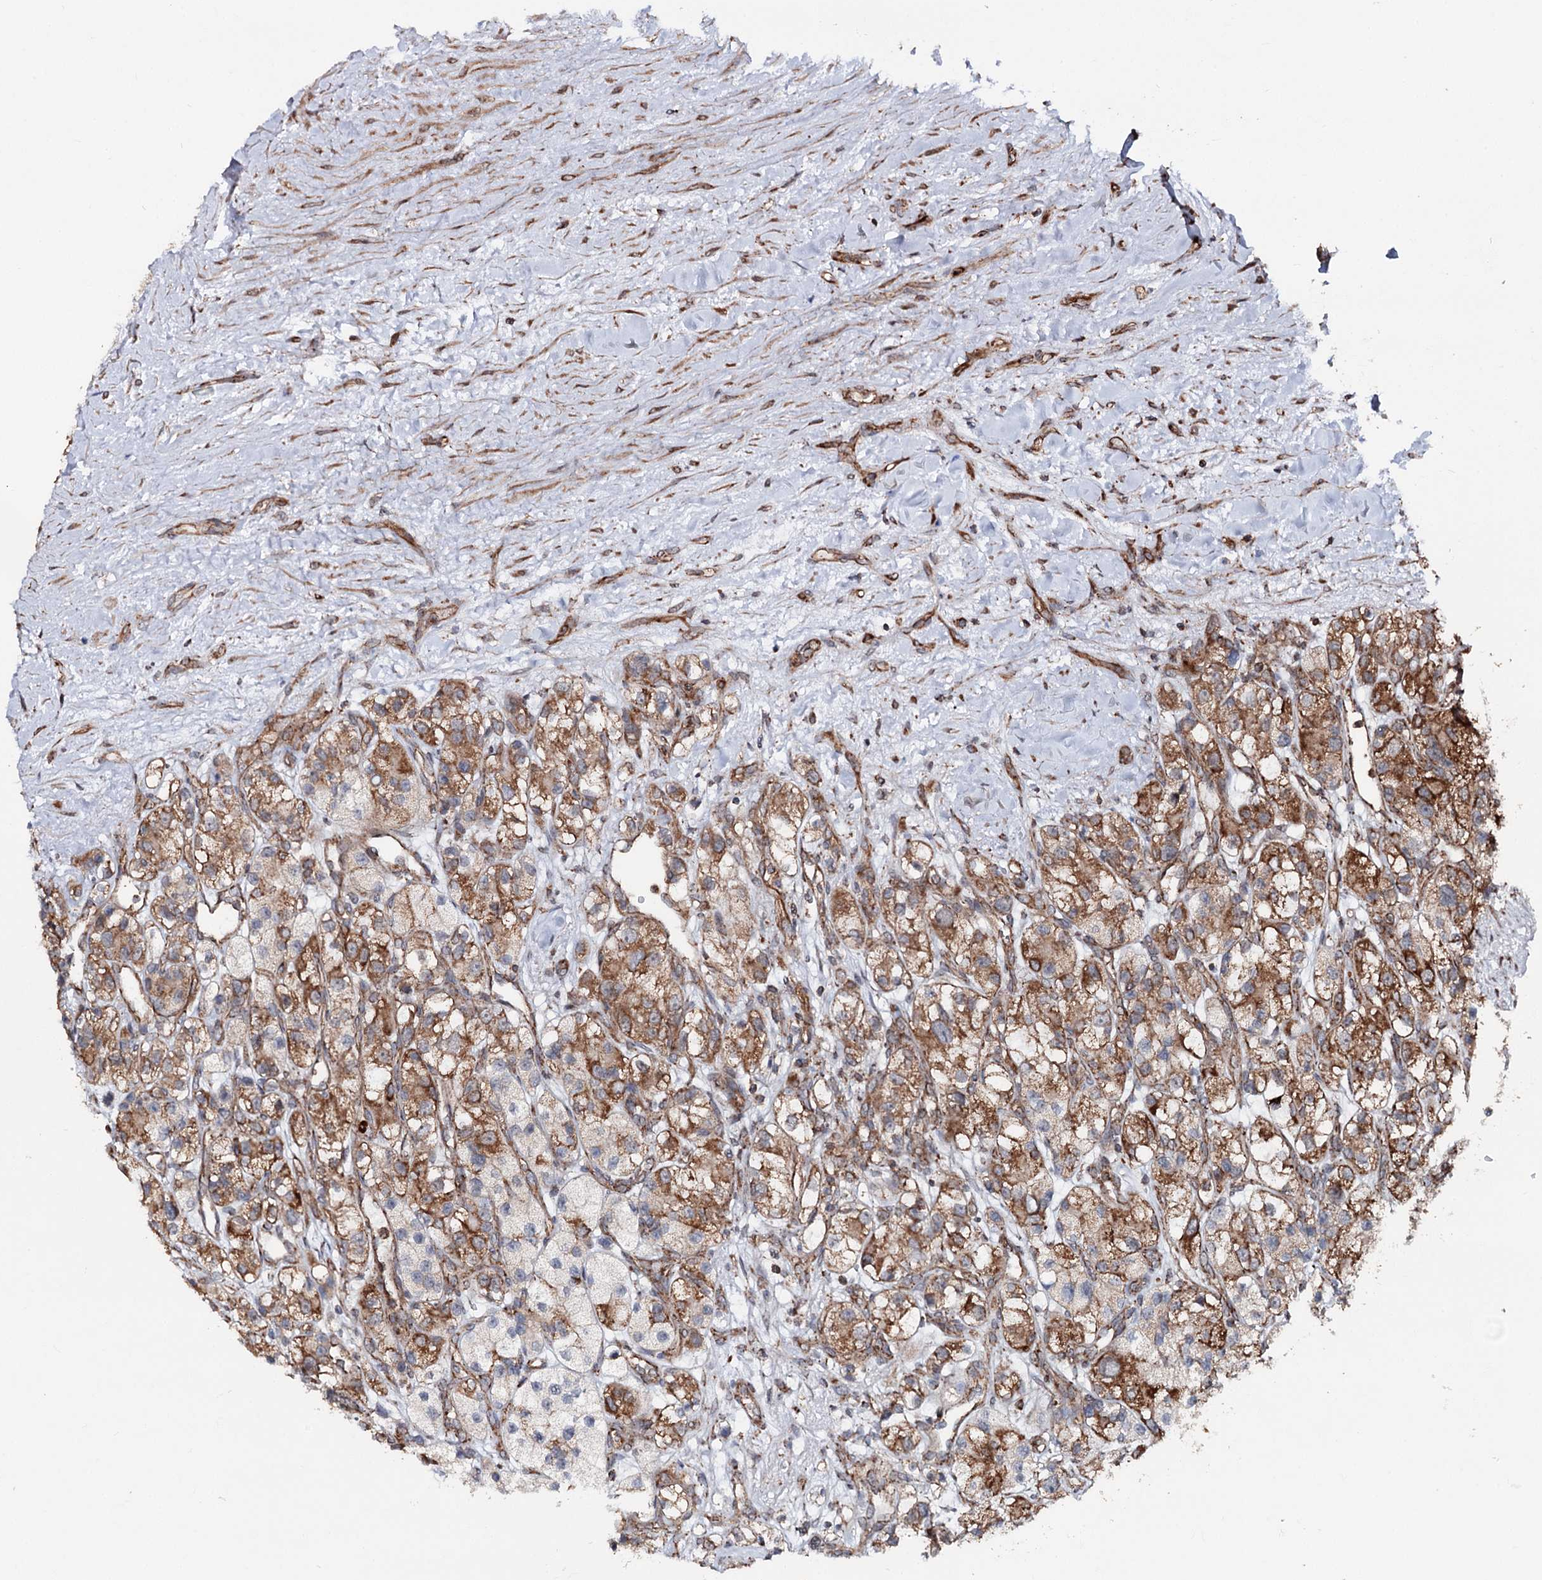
{"staining": {"intensity": "moderate", "quantity": ">75%", "location": "cytoplasmic/membranous"}, "tissue": "renal cancer", "cell_type": "Tumor cells", "image_type": "cancer", "snomed": [{"axis": "morphology", "description": "Adenocarcinoma, NOS"}, {"axis": "topography", "description": "Kidney"}], "caption": "Brown immunohistochemical staining in human renal adenocarcinoma shows moderate cytoplasmic/membranous expression in approximately >75% of tumor cells.", "gene": "FGFR1OP2", "patient": {"sex": "female", "age": 57}}